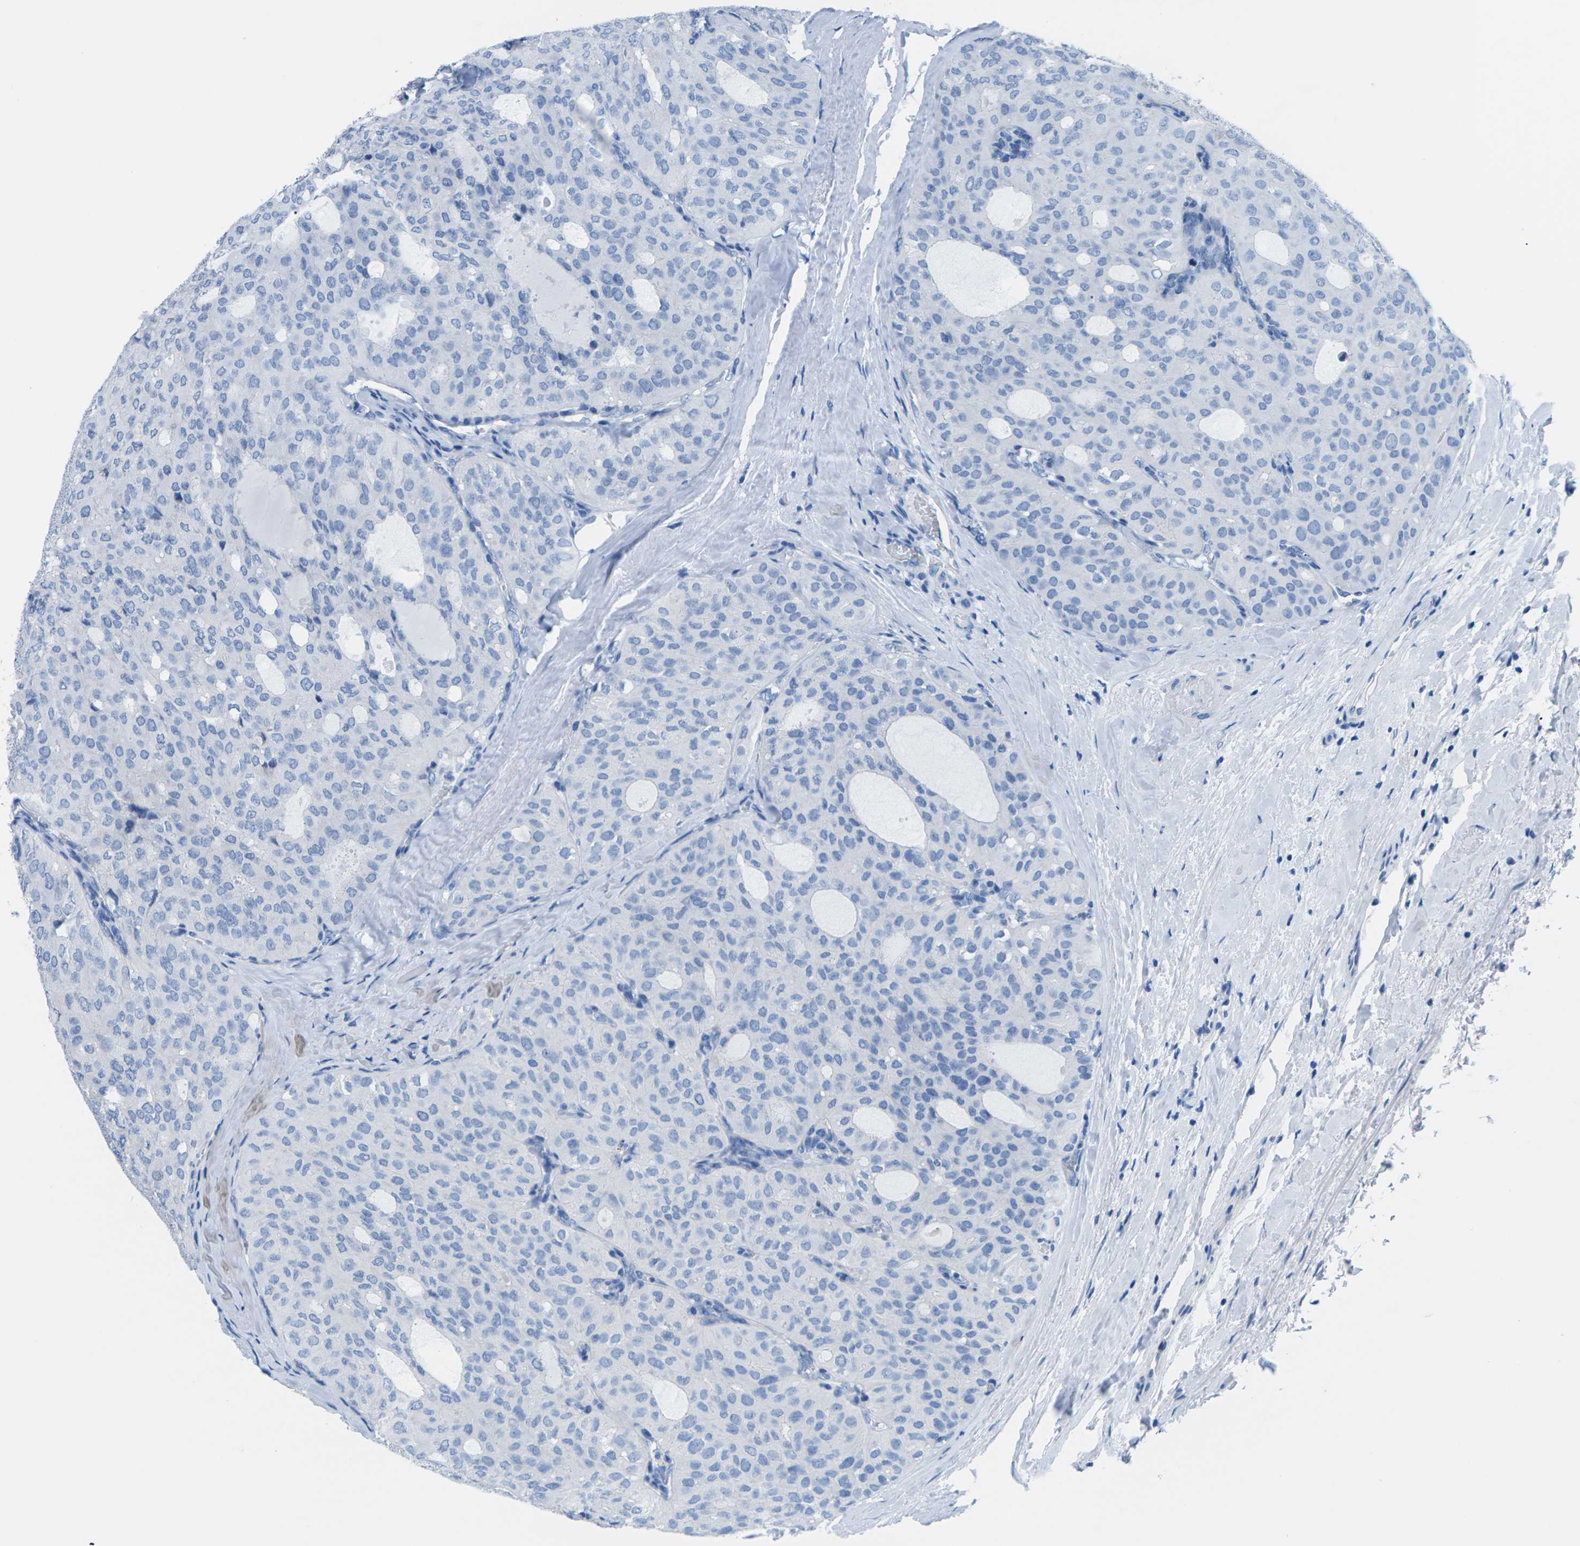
{"staining": {"intensity": "negative", "quantity": "none", "location": "none"}, "tissue": "thyroid cancer", "cell_type": "Tumor cells", "image_type": "cancer", "snomed": [{"axis": "morphology", "description": "Follicular adenoma carcinoma, NOS"}, {"axis": "topography", "description": "Thyroid gland"}], "caption": "Thyroid cancer was stained to show a protein in brown. There is no significant staining in tumor cells.", "gene": "SLC12A1", "patient": {"sex": "male", "age": 75}}